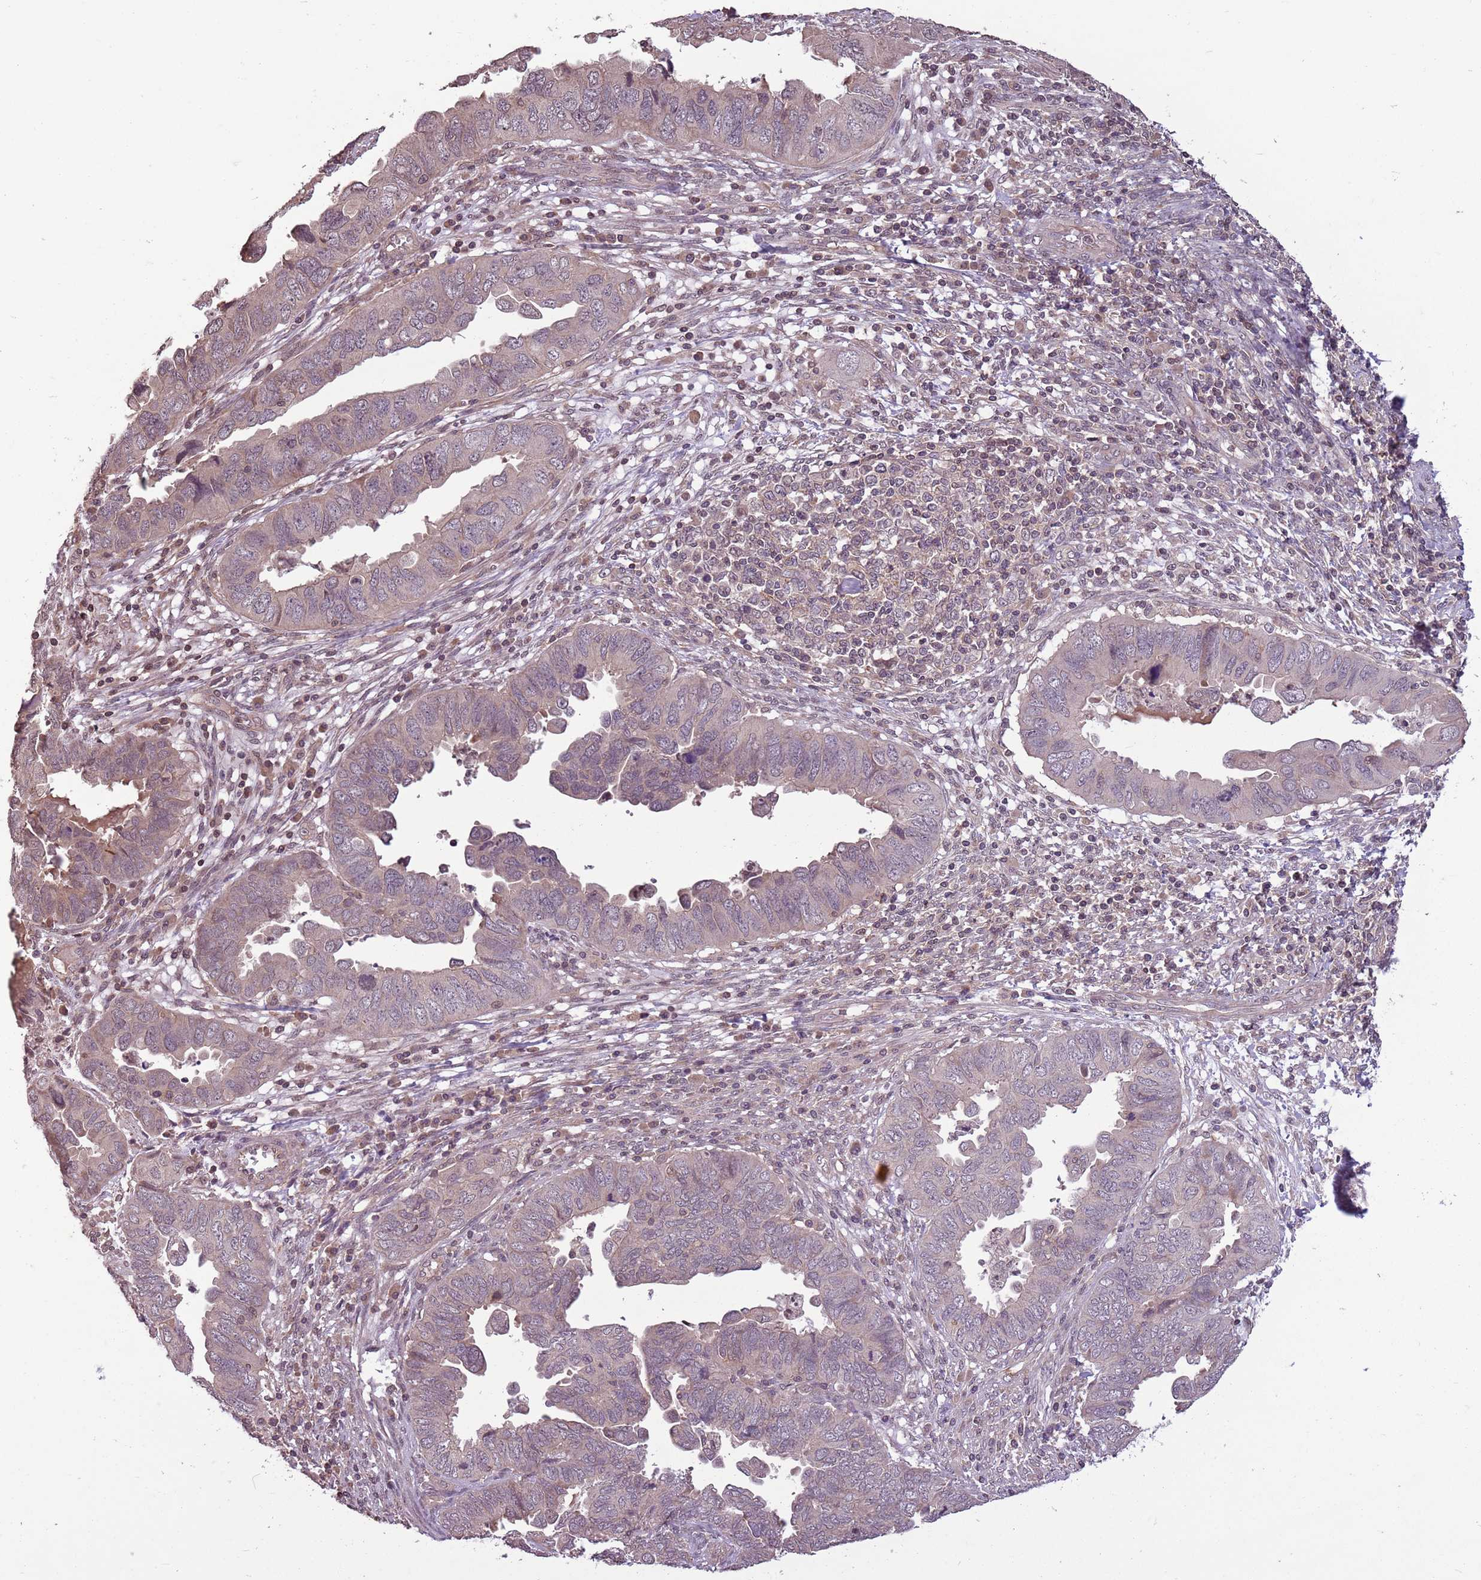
{"staining": {"intensity": "weak", "quantity": ">75%", "location": "cytoplasmic/membranous"}, "tissue": "endometrial cancer", "cell_type": "Tumor cells", "image_type": "cancer", "snomed": [{"axis": "morphology", "description": "Adenocarcinoma, NOS"}, {"axis": "topography", "description": "Endometrium"}], "caption": "Tumor cells show weak cytoplasmic/membranous expression in approximately >75% of cells in endometrial adenocarcinoma.", "gene": "CAPN9", "patient": {"sex": "female", "age": 79}}